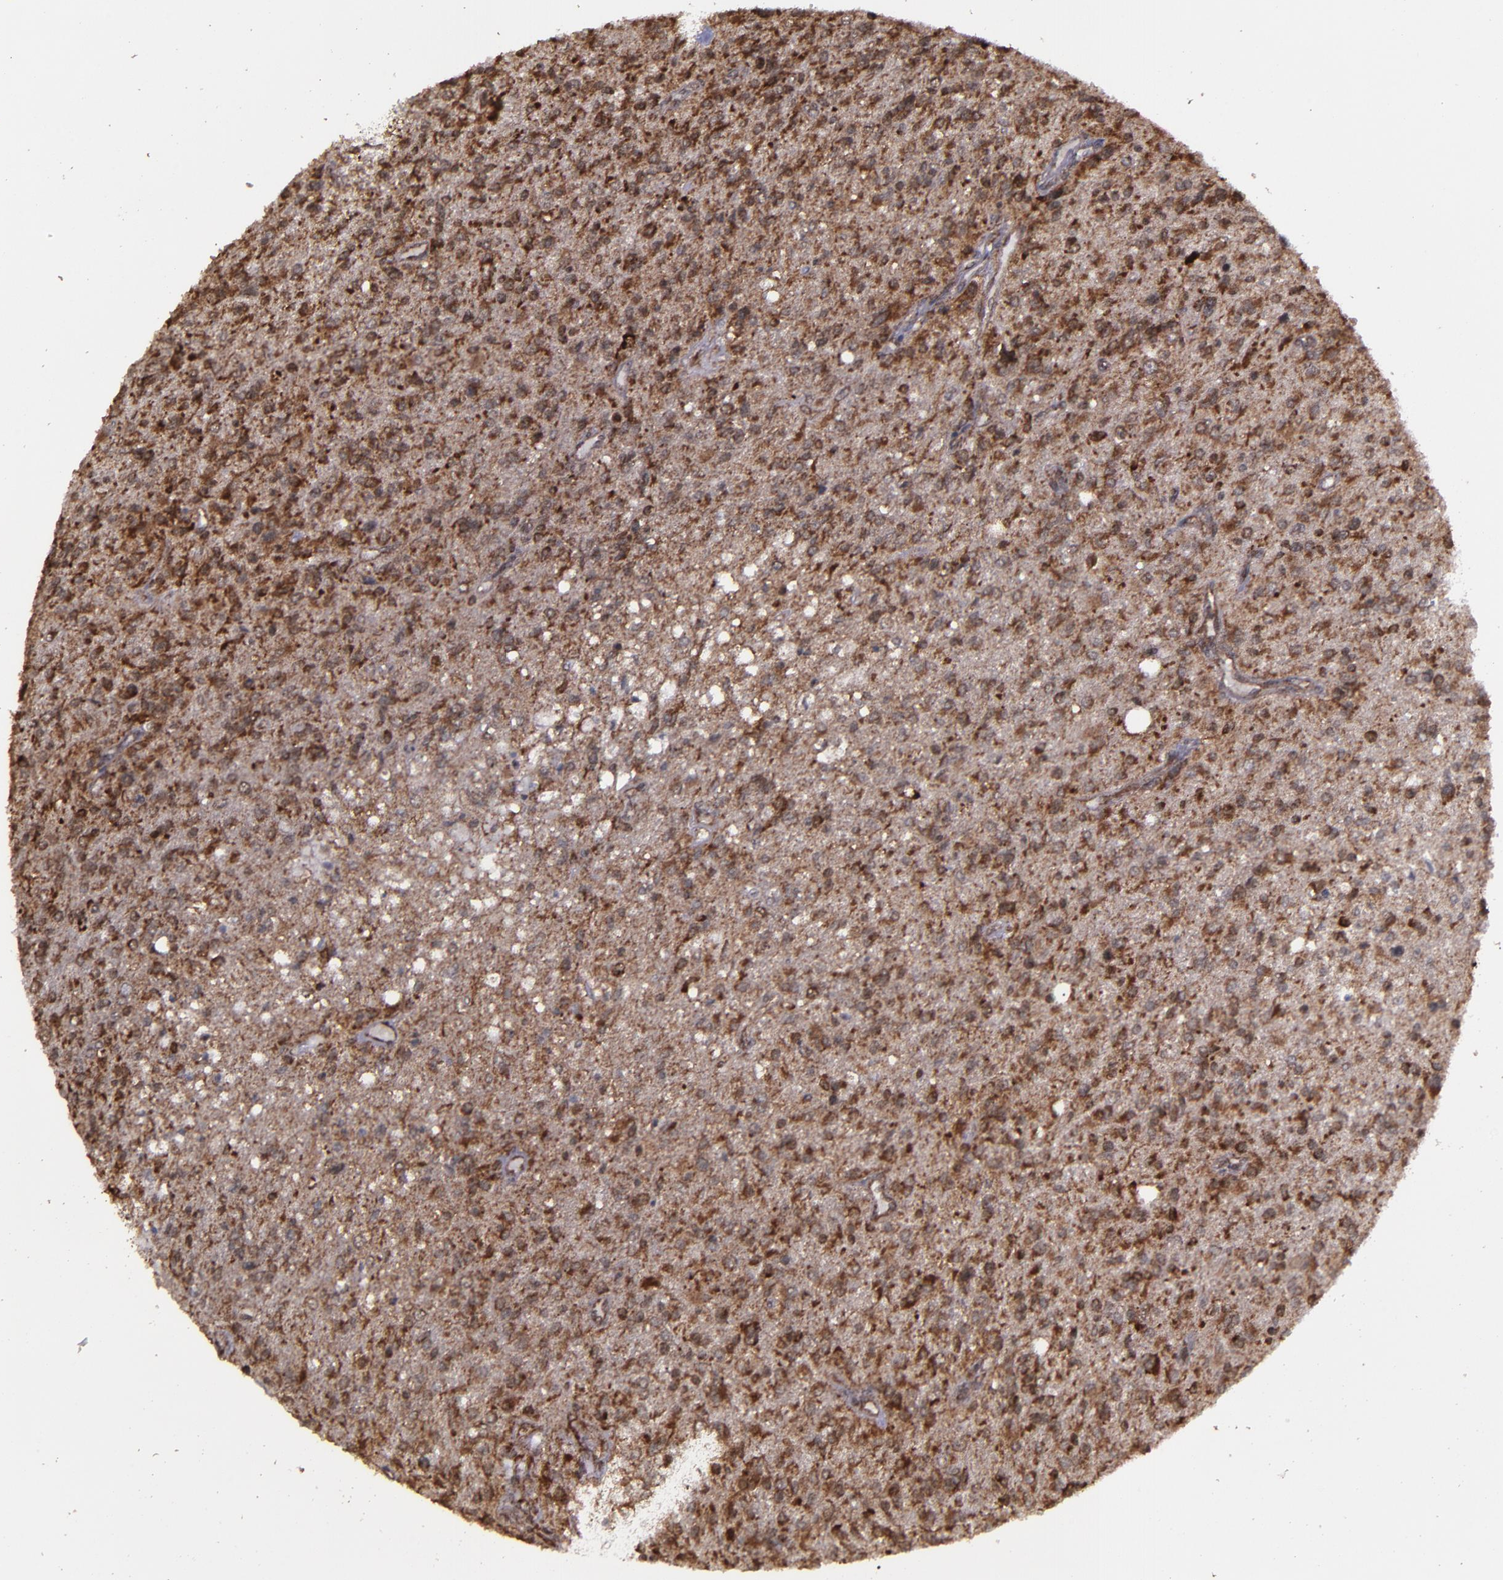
{"staining": {"intensity": "strong", "quantity": ">75%", "location": "cytoplasmic/membranous,nuclear"}, "tissue": "glioma", "cell_type": "Tumor cells", "image_type": "cancer", "snomed": [{"axis": "morphology", "description": "Glioma, malignant, High grade"}, {"axis": "topography", "description": "Cerebral cortex"}], "caption": "Approximately >75% of tumor cells in glioma show strong cytoplasmic/membranous and nuclear protein staining as visualized by brown immunohistochemical staining.", "gene": "EIF4ENIF1", "patient": {"sex": "male", "age": 76}}